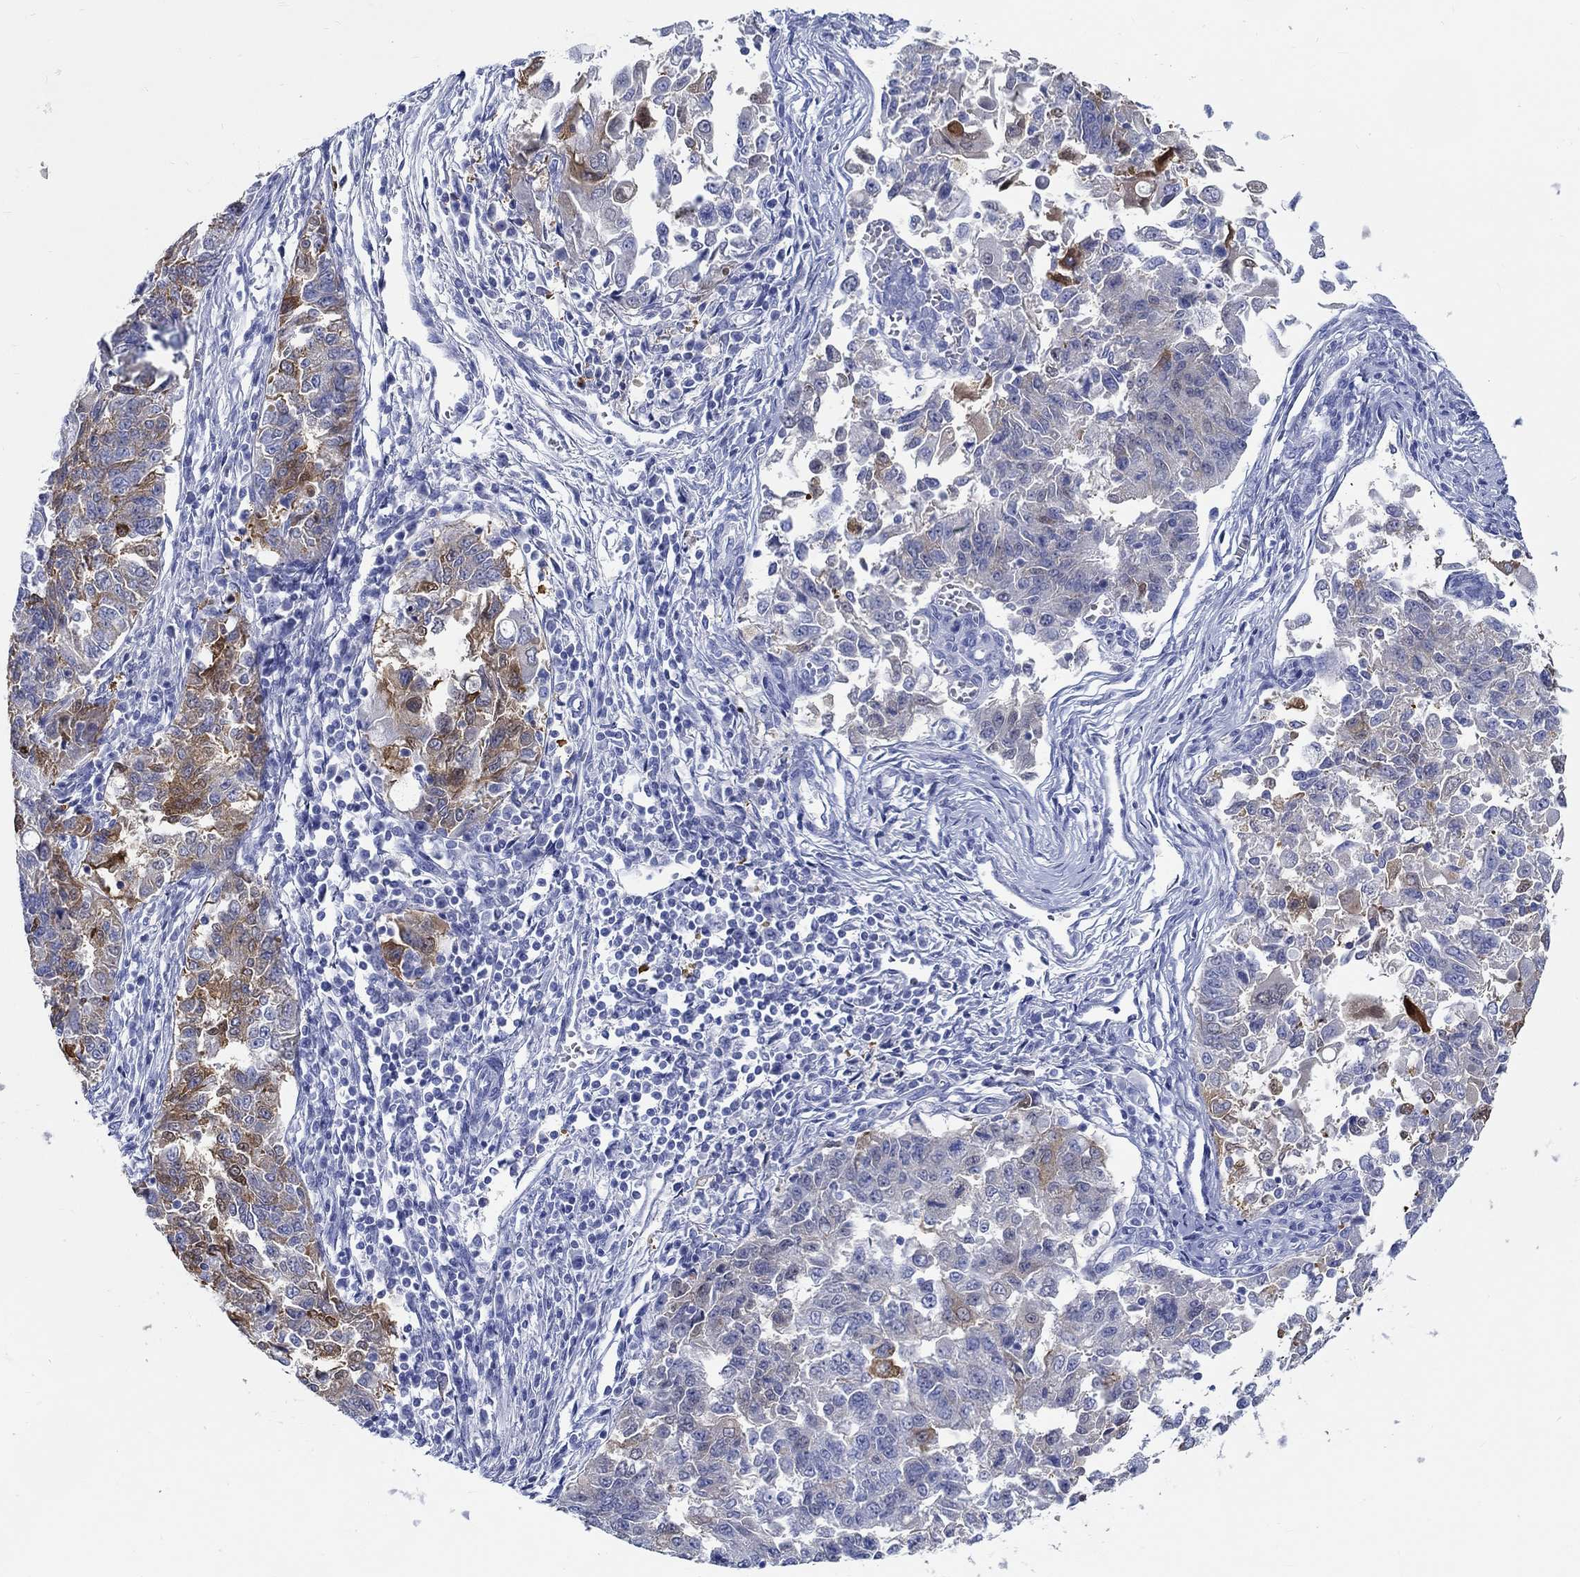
{"staining": {"intensity": "strong", "quantity": "<25%", "location": "cytoplasmic/membranous"}, "tissue": "endometrial cancer", "cell_type": "Tumor cells", "image_type": "cancer", "snomed": [{"axis": "morphology", "description": "Adenocarcinoma, NOS"}, {"axis": "topography", "description": "Endometrium"}], "caption": "High-power microscopy captured an immunohistochemistry micrograph of adenocarcinoma (endometrial), revealing strong cytoplasmic/membranous expression in approximately <25% of tumor cells.", "gene": "FBXO2", "patient": {"sex": "female", "age": 43}}